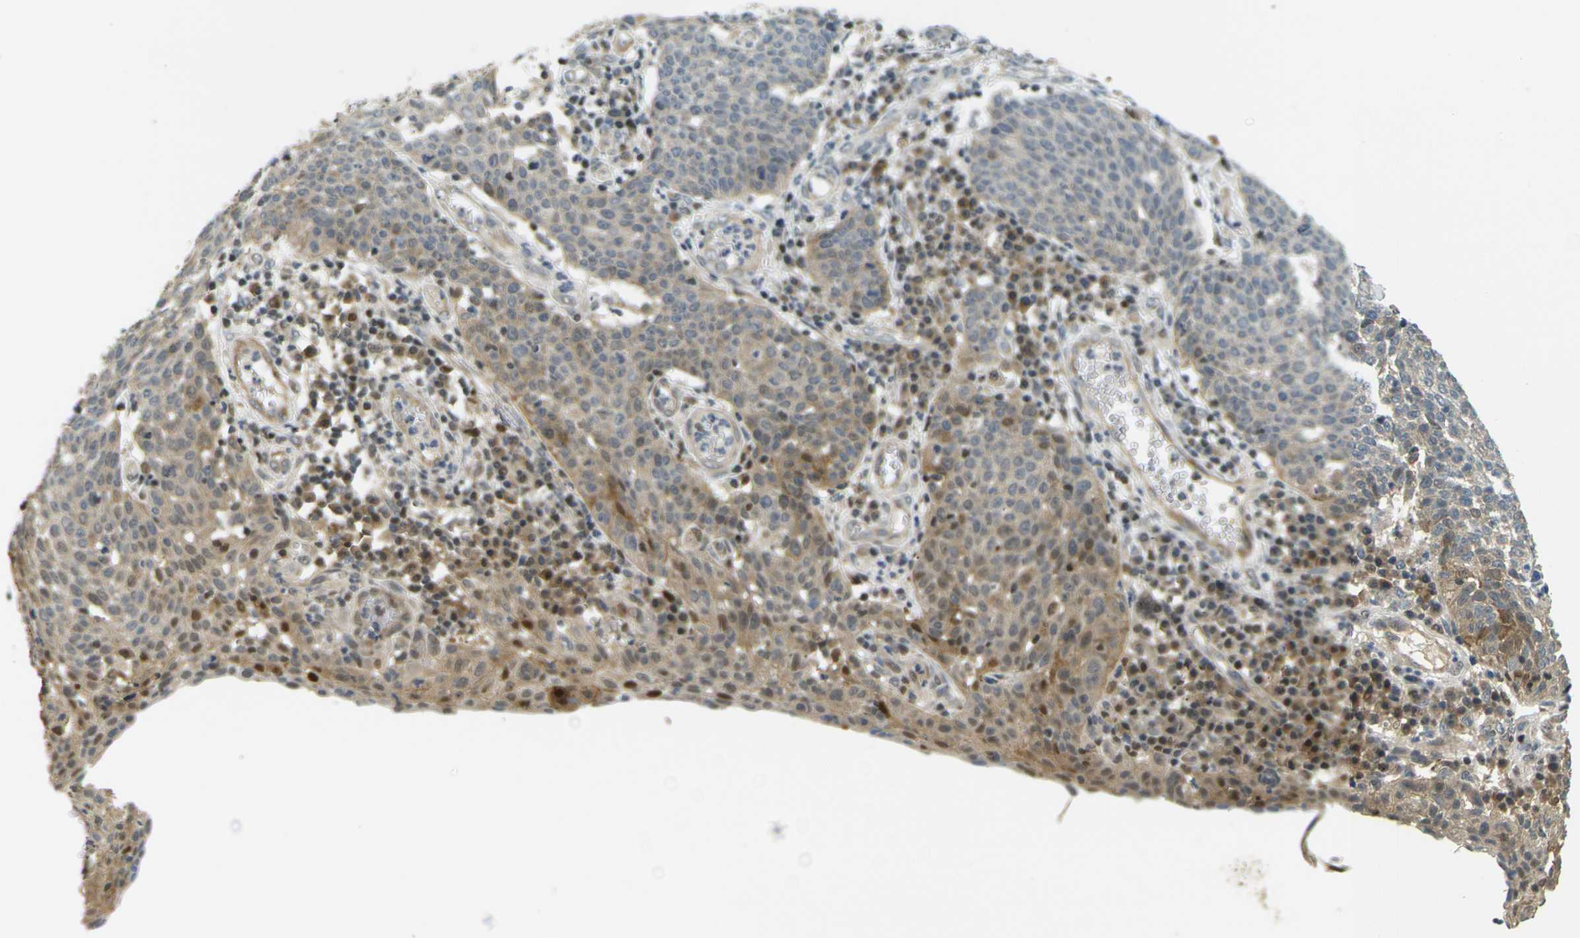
{"staining": {"intensity": "moderate", "quantity": "<25%", "location": "cytoplasmic/membranous,nuclear"}, "tissue": "cervical cancer", "cell_type": "Tumor cells", "image_type": "cancer", "snomed": [{"axis": "morphology", "description": "Squamous cell carcinoma, NOS"}, {"axis": "topography", "description": "Cervix"}], "caption": "Immunohistochemical staining of cervical cancer demonstrates low levels of moderate cytoplasmic/membranous and nuclear staining in approximately <25% of tumor cells.", "gene": "KLHL8", "patient": {"sex": "female", "age": 34}}